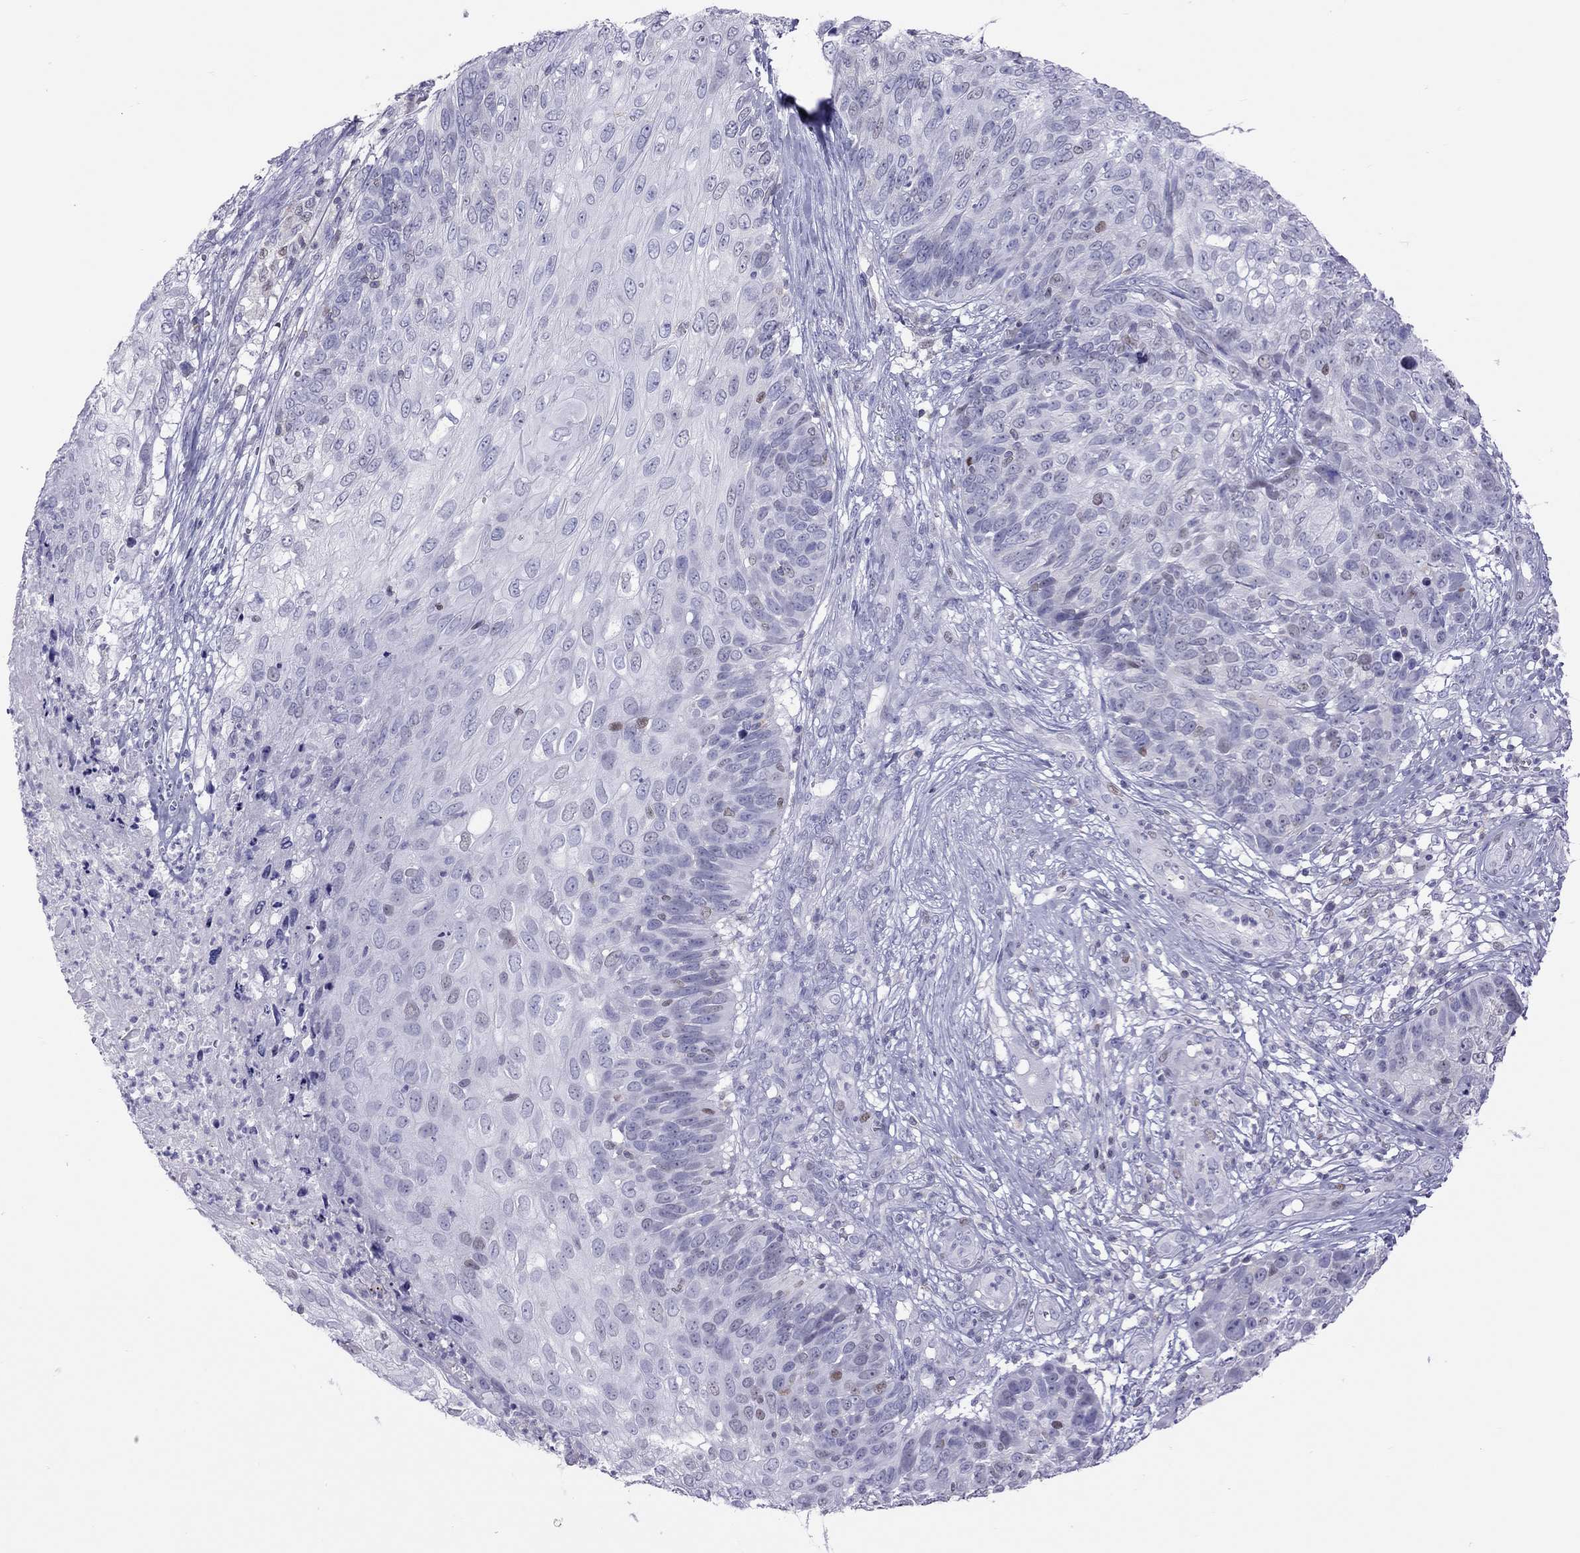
{"staining": {"intensity": "negative", "quantity": "none", "location": "none"}, "tissue": "skin cancer", "cell_type": "Tumor cells", "image_type": "cancer", "snomed": [{"axis": "morphology", "description": "Squamous cell carcinoma, NOS"}, {"axis": "topography", "description": "Skin"}], "caption": "An immunohistochemistry histopathology image of skin squamous cell carcinoma is shown. There is no staining in tumor cells of skin squamous cell carcinoma.", "gene": "STAG3", "patient": {"sex": "male", "age": 92}}